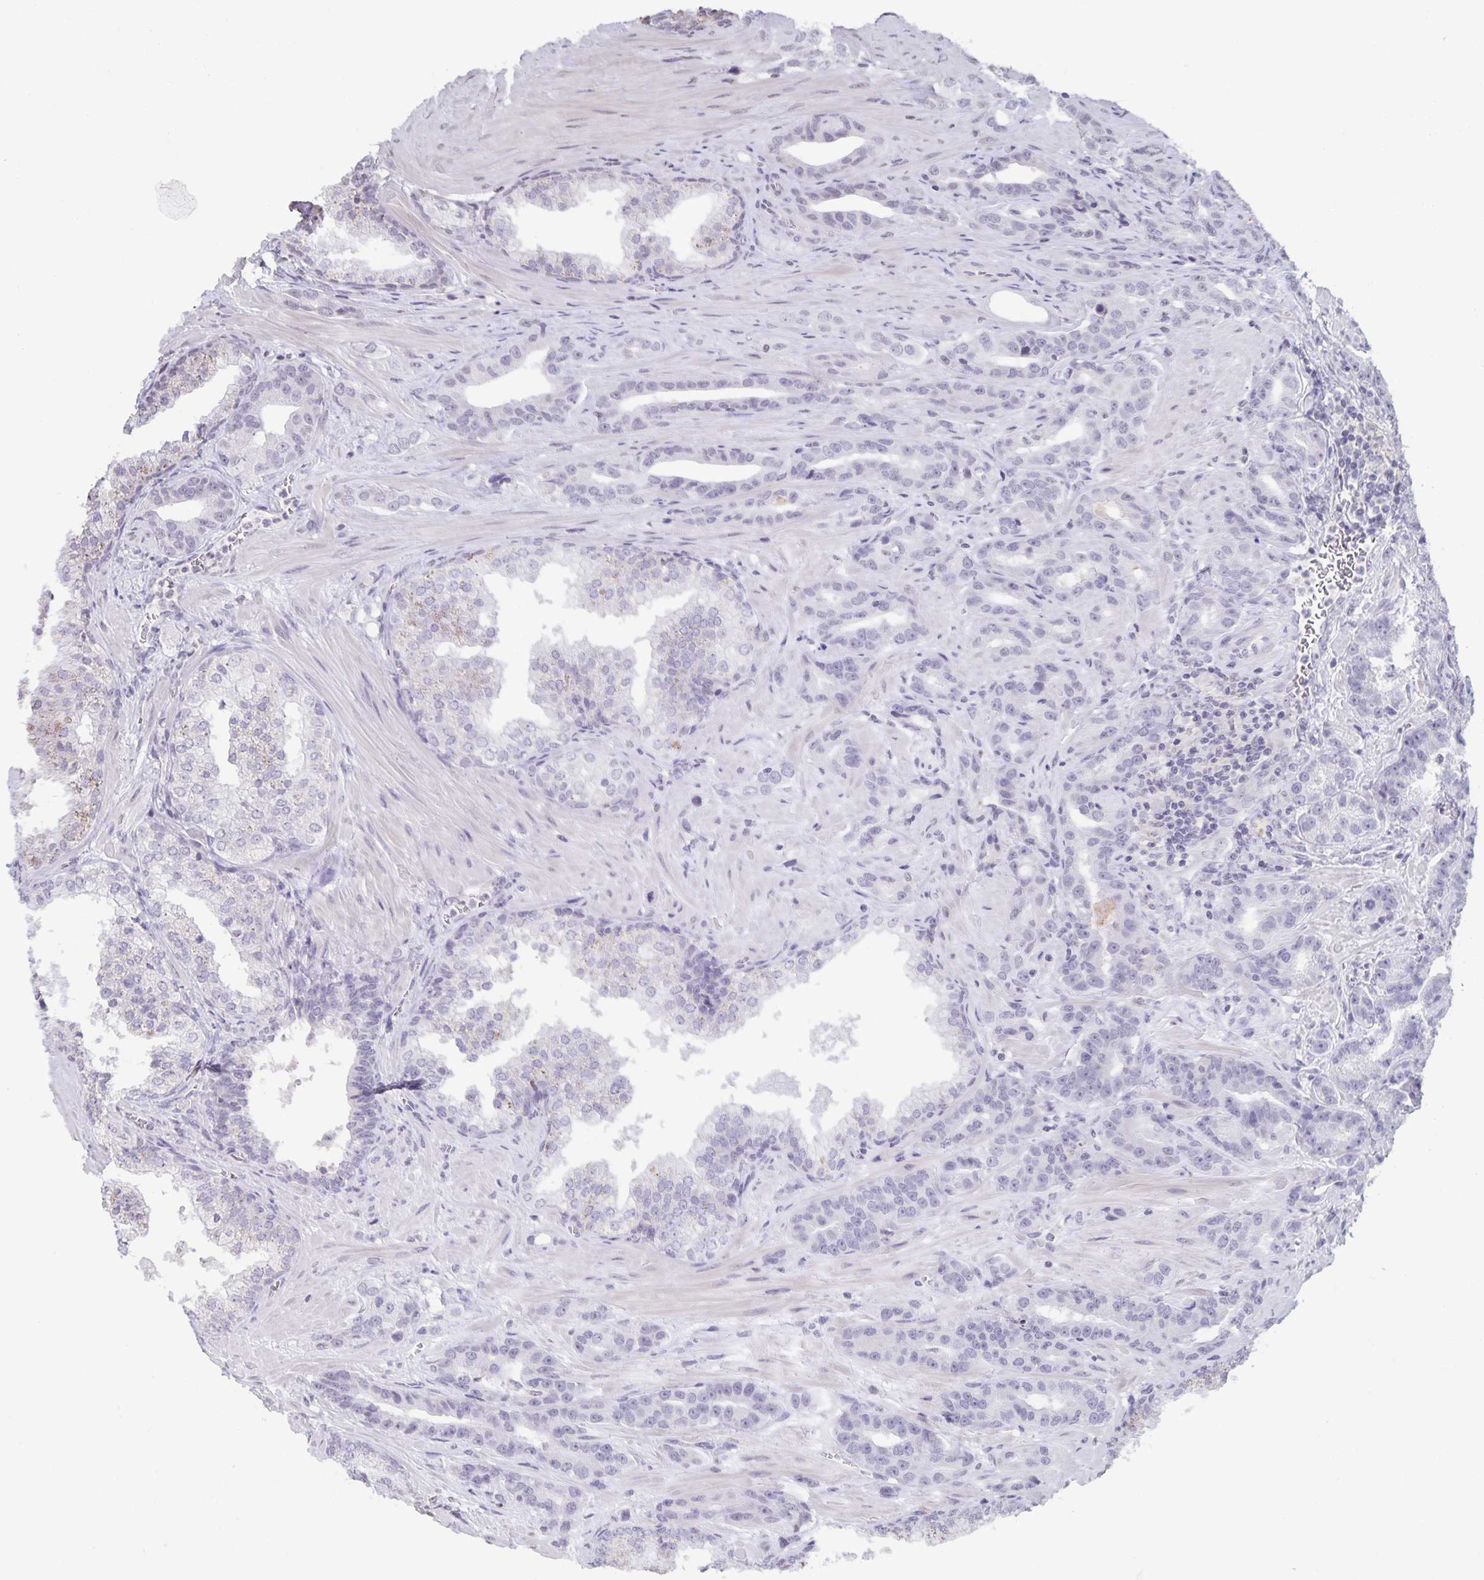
{"staining": {"intensity": "negative", "quantity": "none", "location": "none"}, "tissue": "prostate cancer", "cell_type": "Tumor cells", "image_type": "cancer", "snomed": [{"axis": "morphology", "description": "Adenocarcinoma, High grade"}, {"axis": "topography", "description": "Prostate"}], "caption": "Tumor cells are negative for brown protein staining in prostate cancer (adenocarcinoma (high-grade)). The staining was performed using DAB to visualize the protein expression in brown, while the nuclei were stained in blue with hematoxylin (Magnification: 20x).", "gene": "AQP4", "patient": {"sex": "male", "age": 65}}